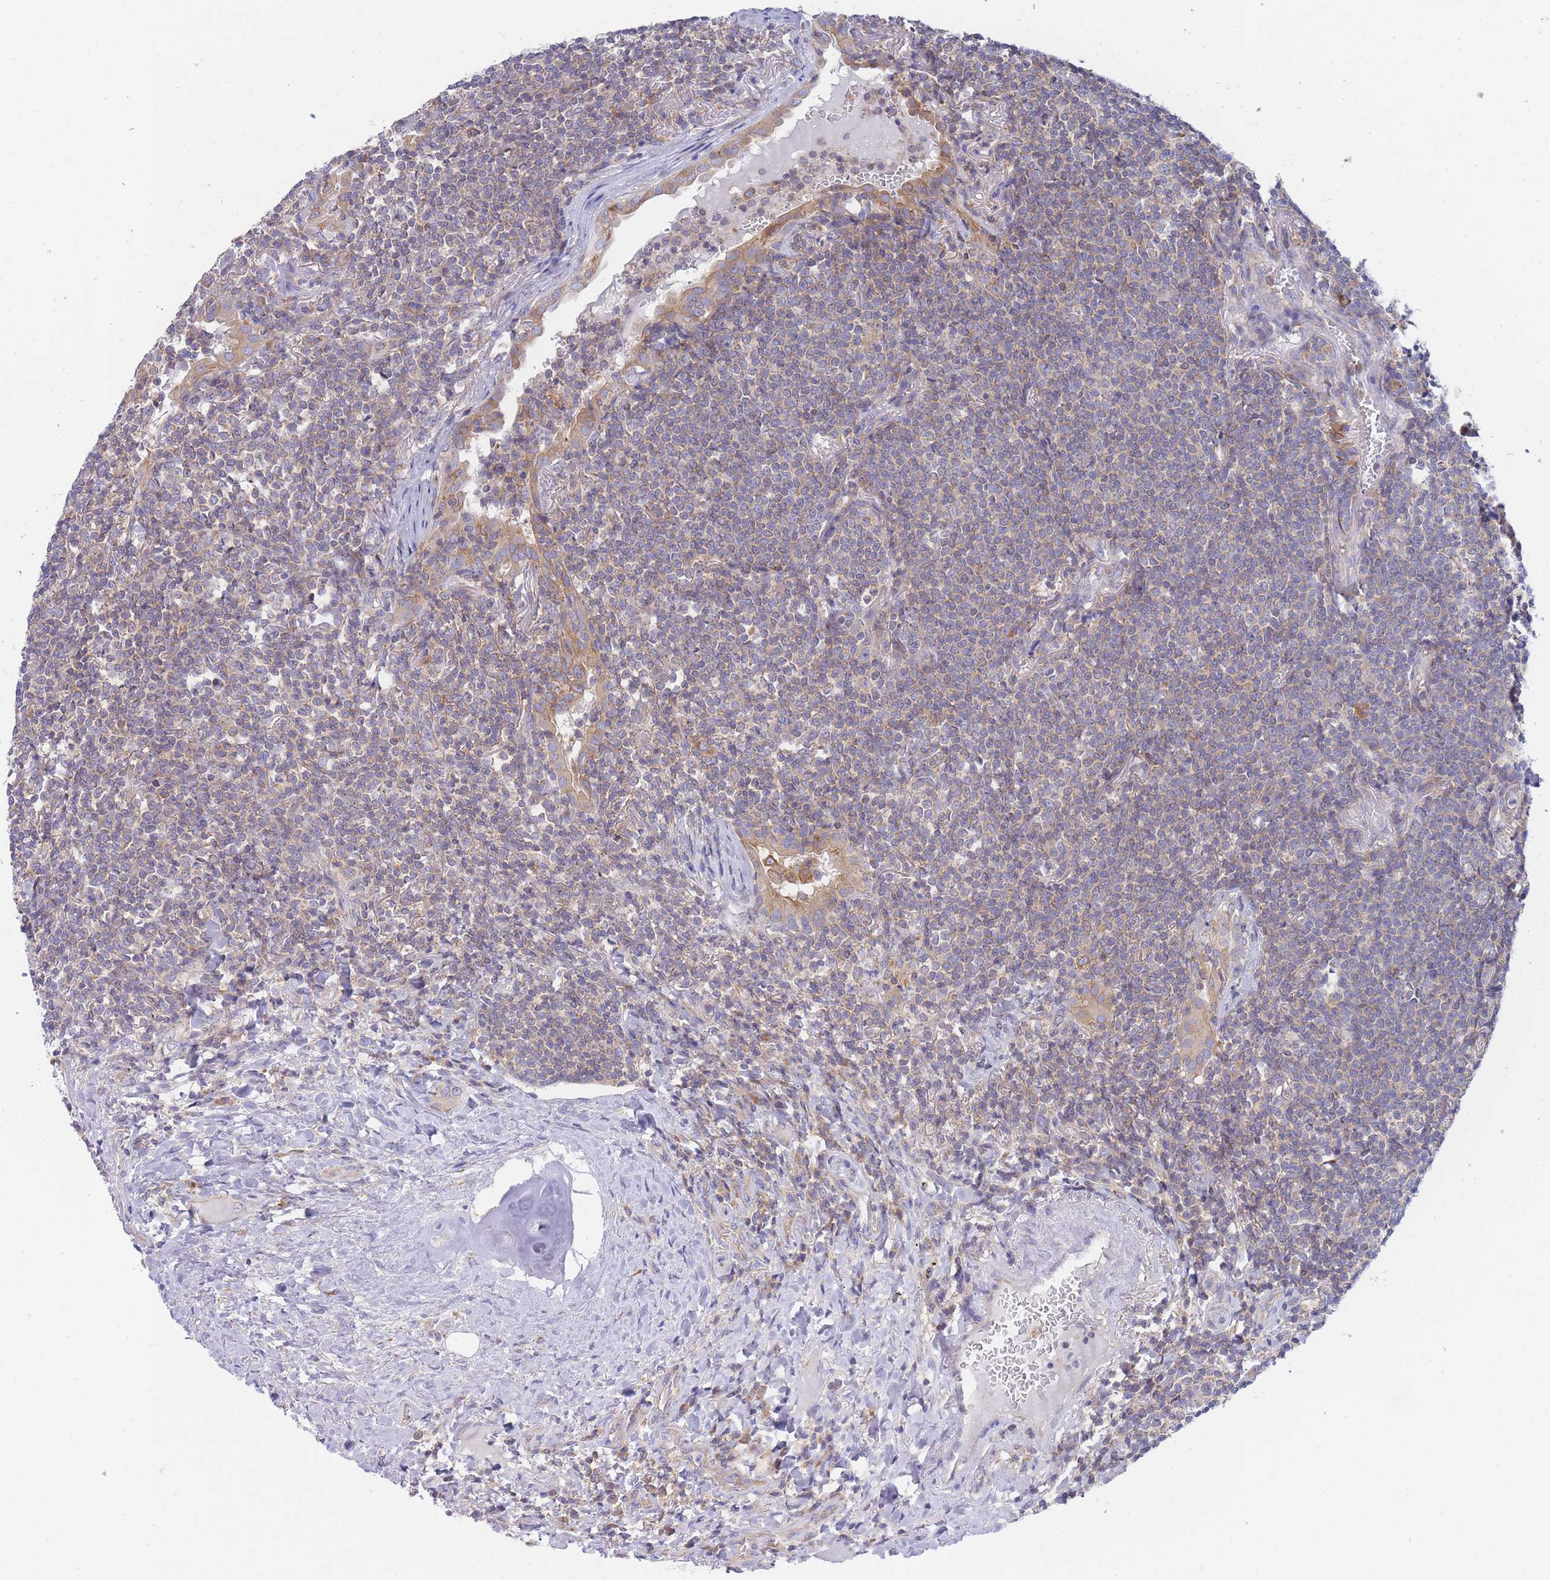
{"staining": {"intensity": "negative", "quantity": "none", "location": "none"}, "tissue": "lymphoma", "cell_type": "Tumor cells", "image_type": "cancer", "snomed": [{"axis": "morphology", "description": "Malignant lymphoma, non-Hodgkin's type, Low grade"}, {"axis": "topography", "description": "Lung"}], "caption": "Immunohistochemical staining of low-grade malignant lymphoma, non-Hodgkin's type shows no significant positivity in tumor cells.", "gene": "SH2B2", "patient": {"sex": "female", "age": 71}}